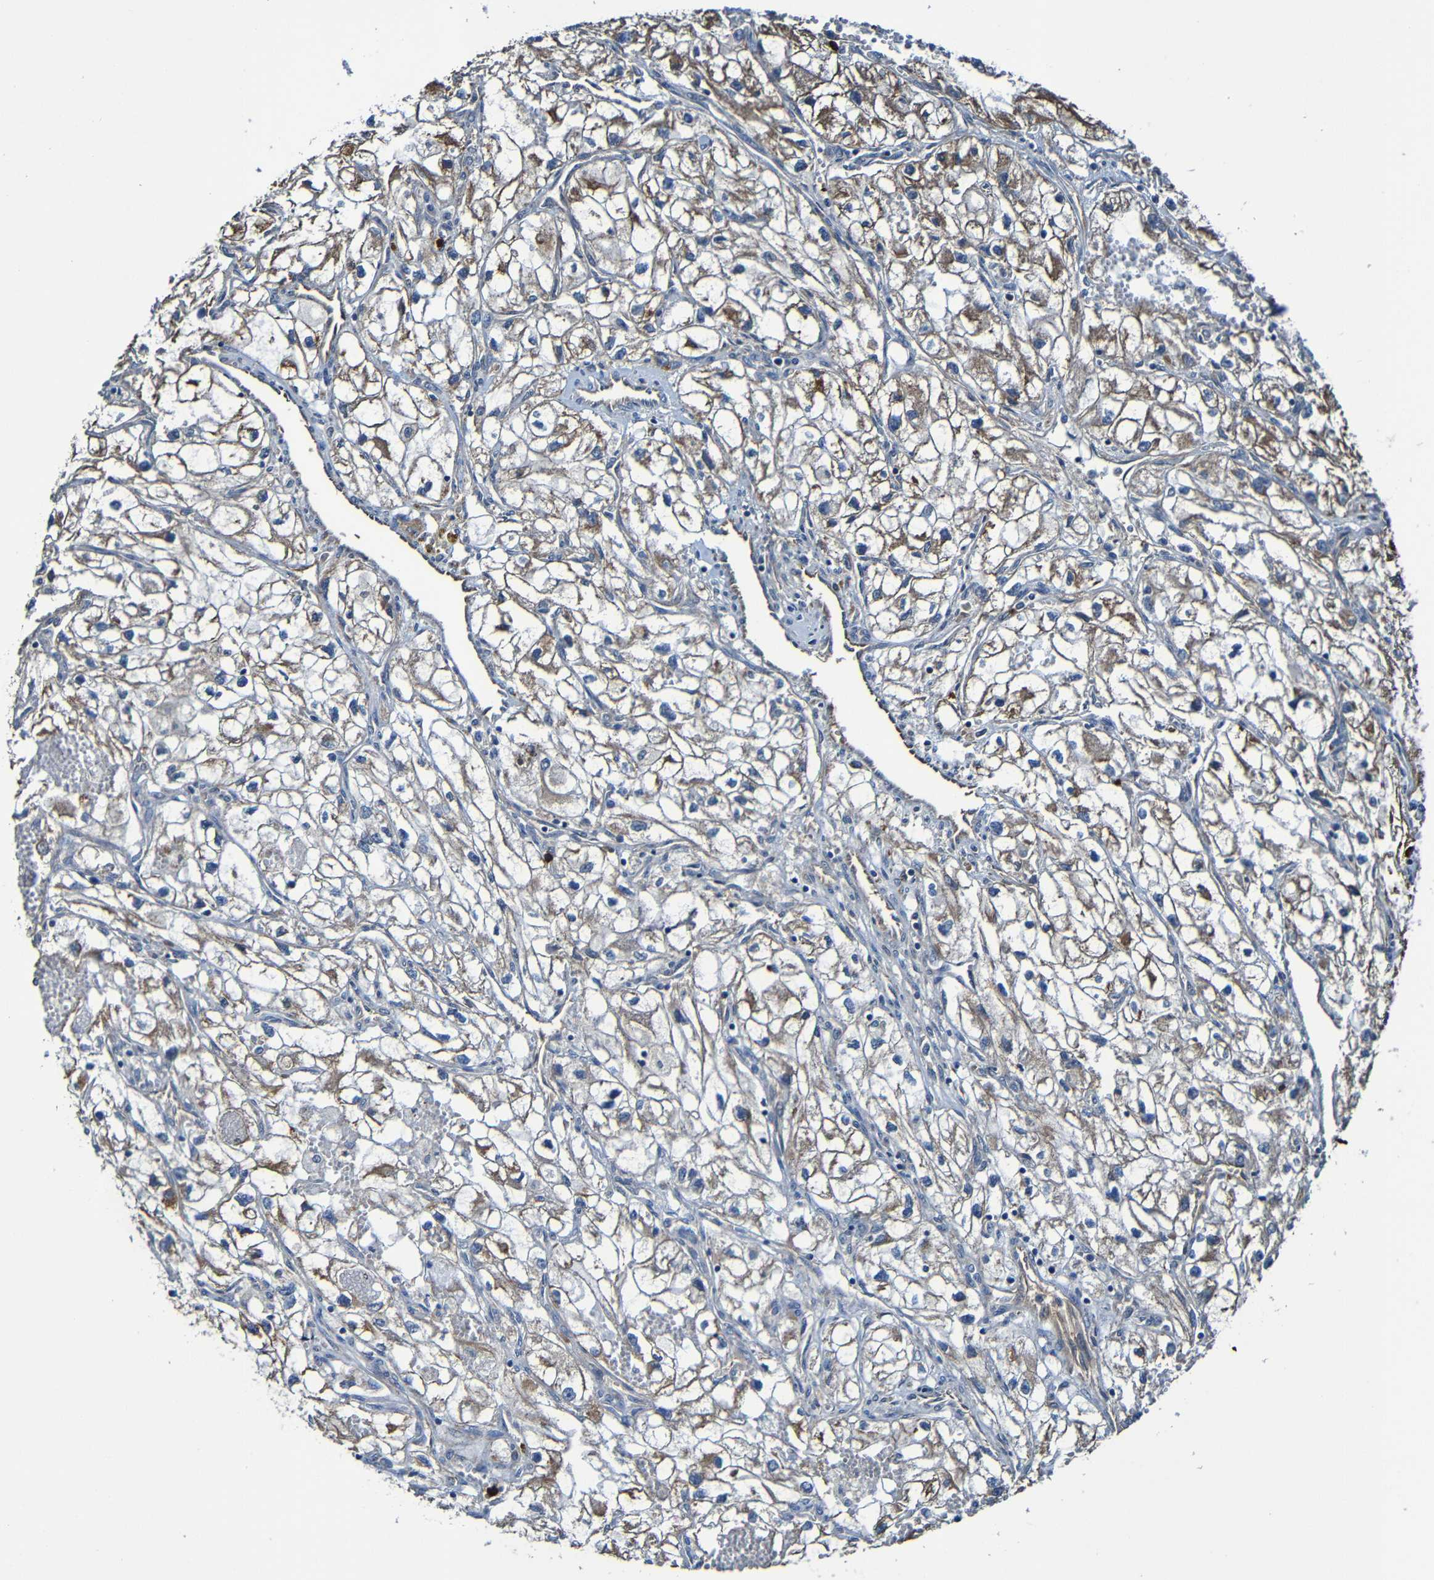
{"staining": {"intensity": "moderate", "quantity": "25%-75%", "location": "cytoplasmic/membranous"}, "tissue": "renal cancer", "cell_type": "Tumor cells", "image_type": "cancer", "snomed": [{"axis": "morphology", "description": "Adenocarcinoma, NOS"}, {"axis": "topography", "description": "Kidney"}], "caption": "High-power microscopy captured an immunohistochemistry (IHC) histopathology image of renal cancer, revealing moderate cytoplasmic/membranous staining in approximately 25%-75% of tumor cells.", "gene": "ADAM15", "patient": {"sex": "female", "age": 70}}